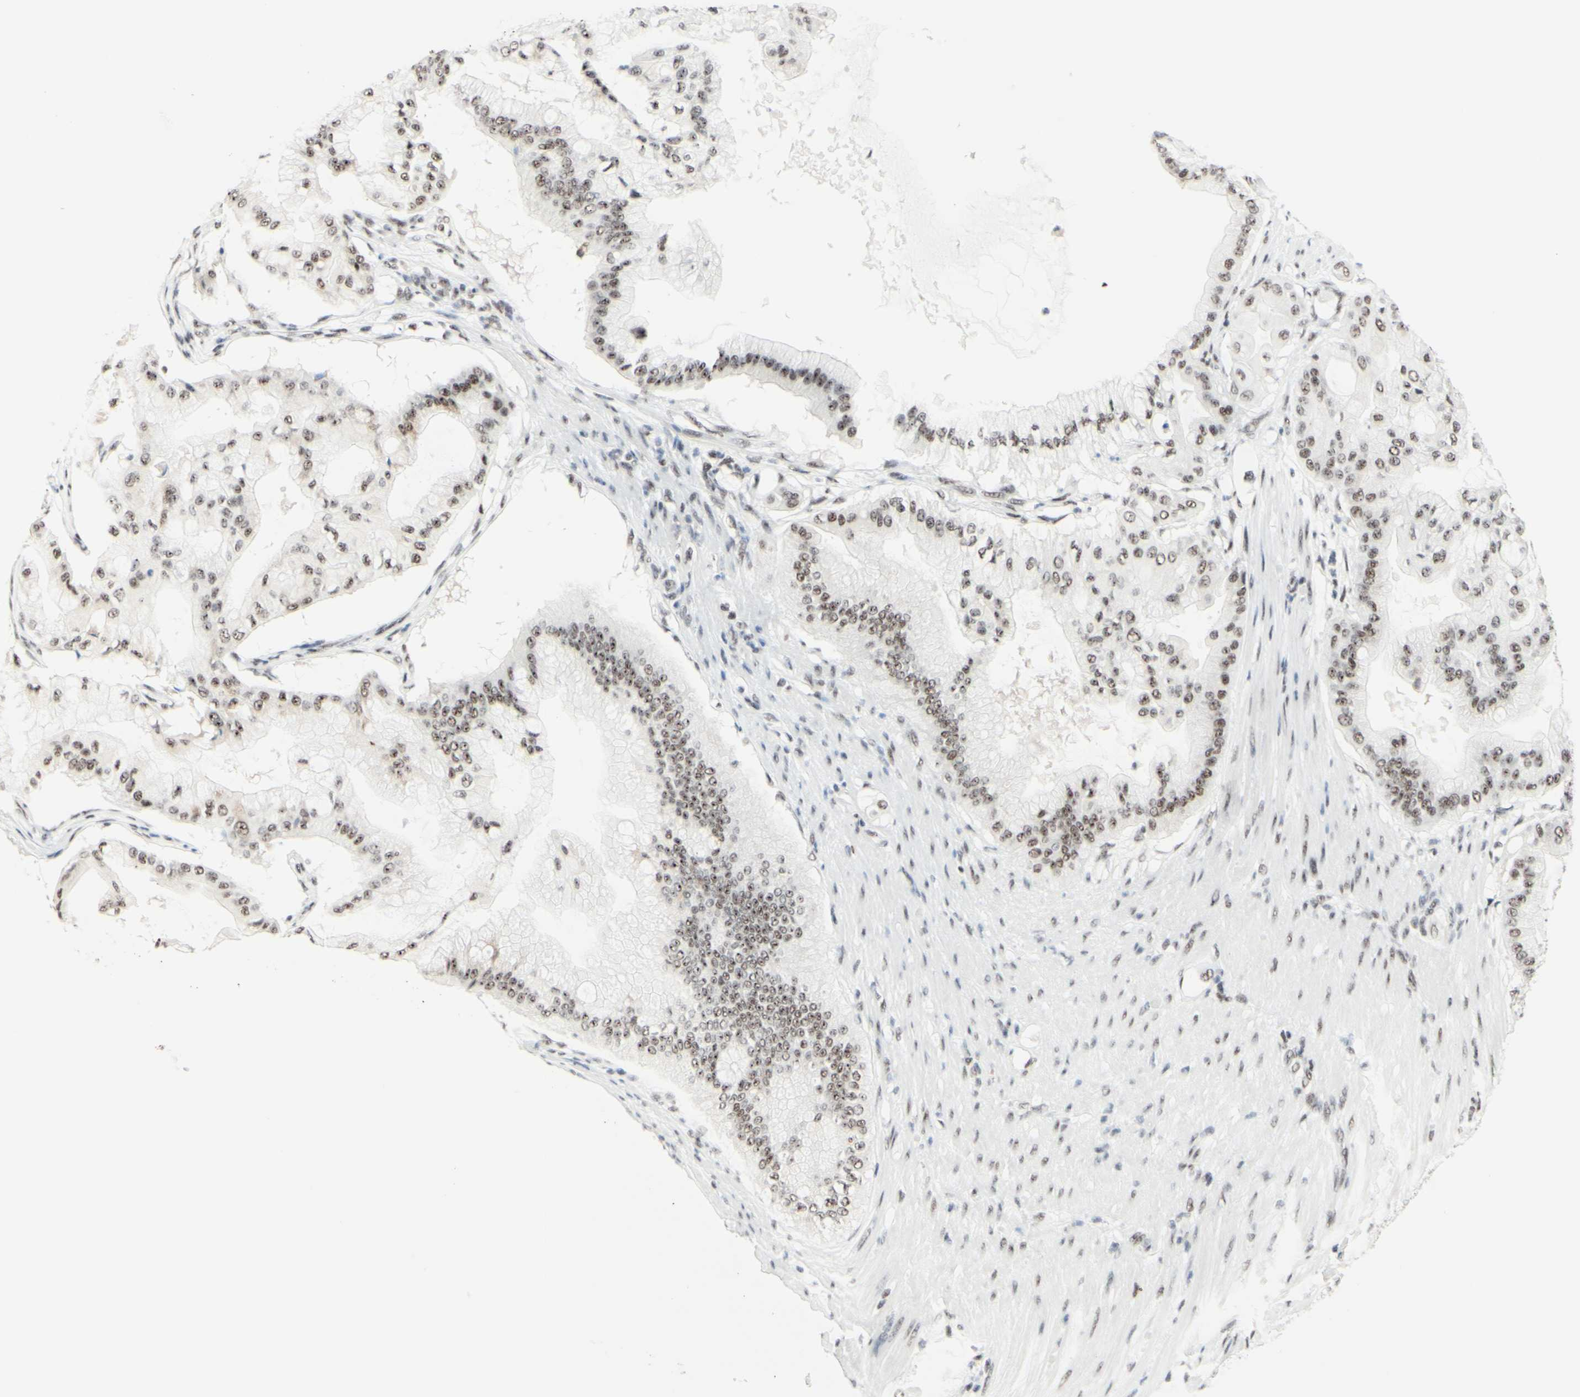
{"staining": {"intensity": "negative", "quantity": "none", "location": "none"}, "tissue": "pancreatic cancer", "cell_type": "Tumor cells", "image_type": "cancer", "snomed": [{"axis": "morphology", "description": "Adenocarcinoma, NOS"}, {"axis": "morphology", "description": "Adenocarcinoma, metastatic, NOS"}, {"axis": "topography", "description": "Lymph node"}, {"axis": "topography", "description": "Pancreas"}, {"axis": "topography", "description": "Duodenum"}], "caption": "Immunohistochemistry of metastatic adenocarcinoma (pancreatic) displays no expression in tumor cells. (IHC, brightfield microscopy, high magnification).", "gene": "WTAP", "patient": {"sex": "female", "age": 64}}